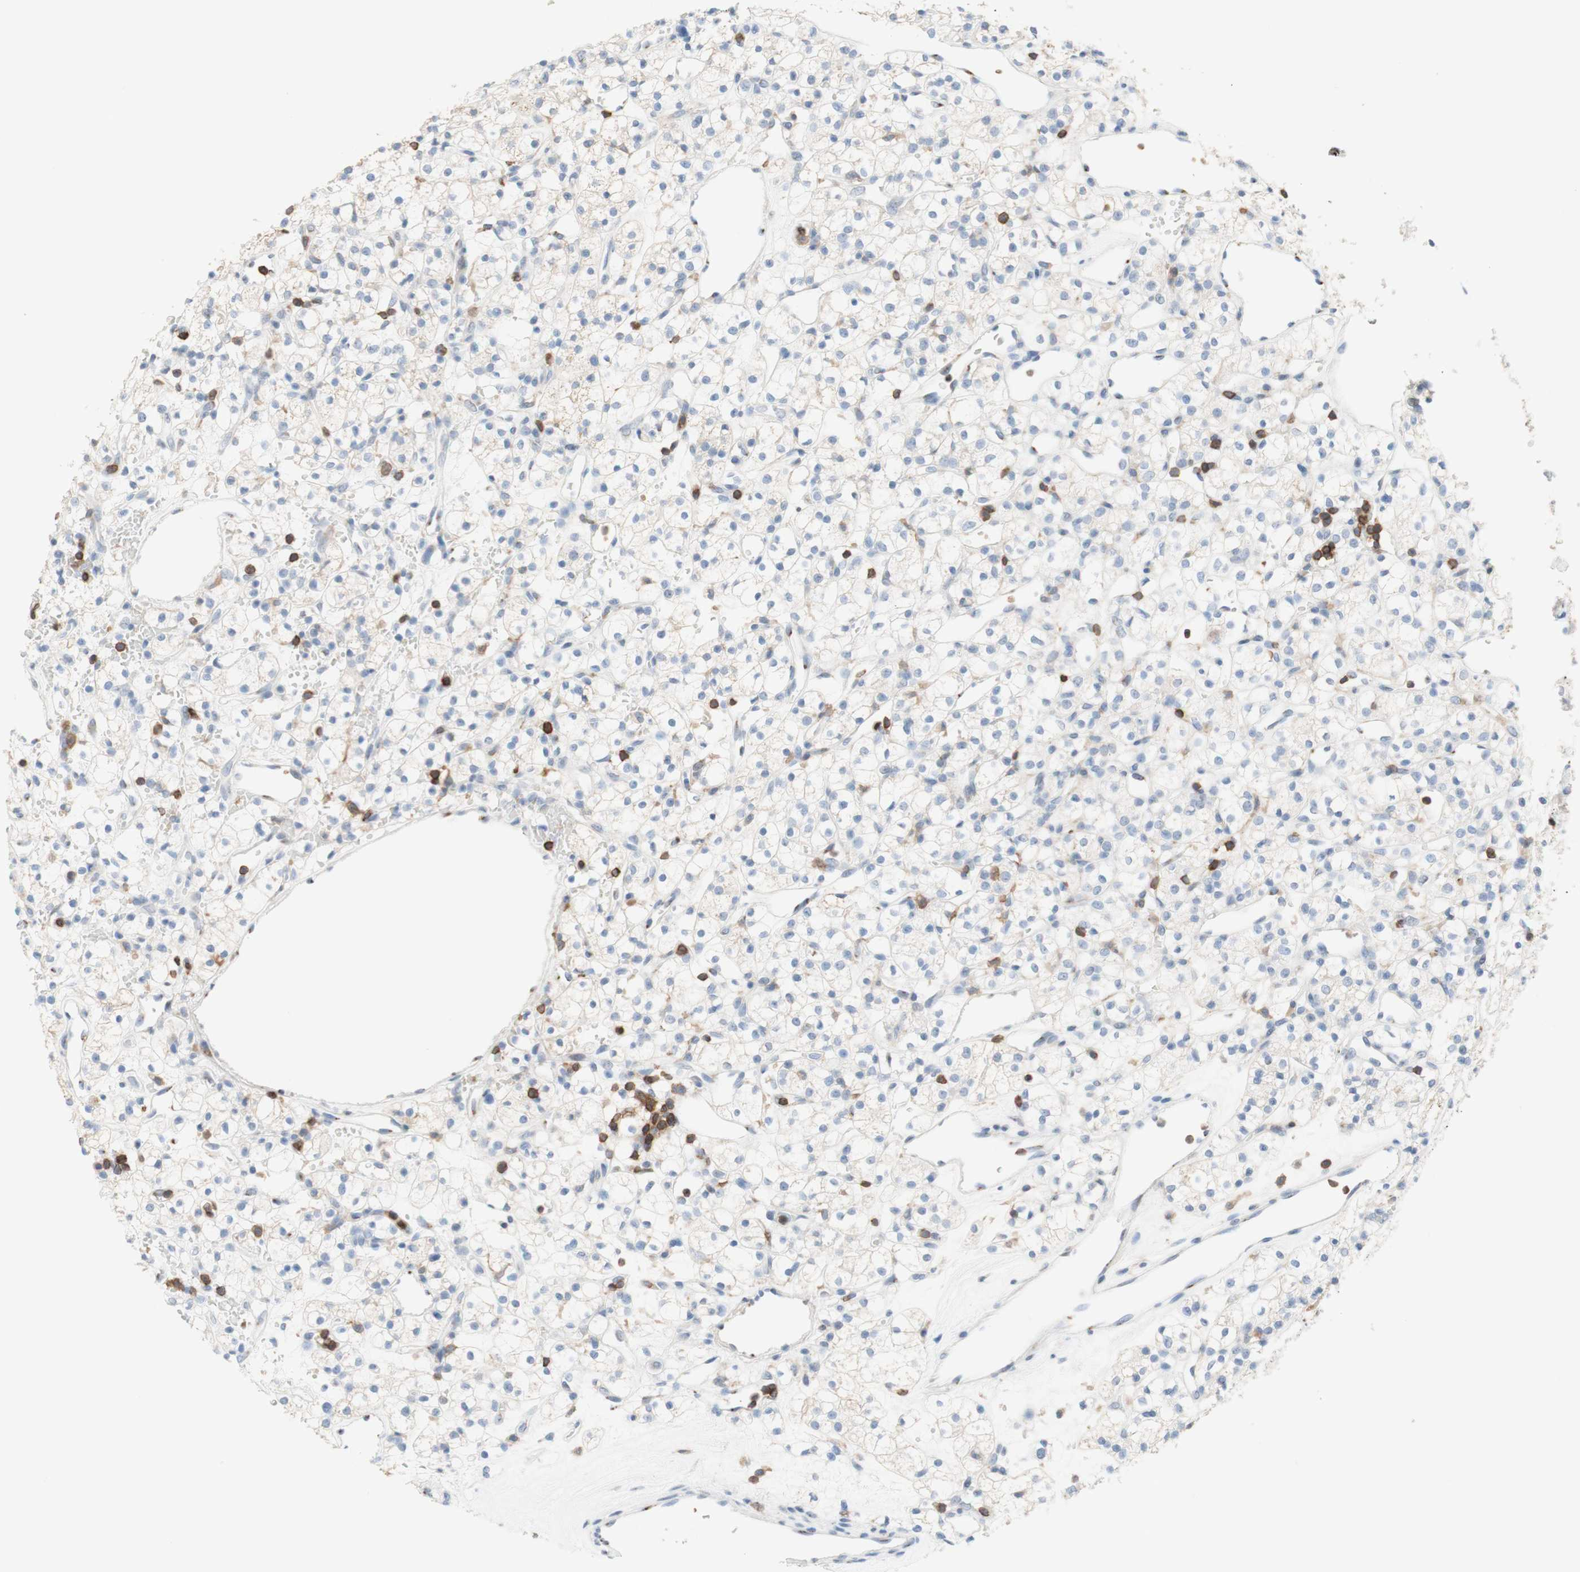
{"staining": {"intensity": "negative", "quantity": "none", "location": "none"}, "tissue": "renal cancer", "cell_type": "Tumor cells", "image_type": "cancer", "snomed": [{"axis": "morphology", "description": "Adenocarcinoma, NOS"}, {"axis": "topography", "description": "Kidney"}], "caption": "IHC image of human renal adenocarcinoma stained for a protein (brown), which demonstrates no staining in tumor cells. (DAB (3,3'-diaminobenzidine) immunohistochemistry, high magnification).", "gene": "SPINK6", "patient": {"sex": "female", "age": 60}}